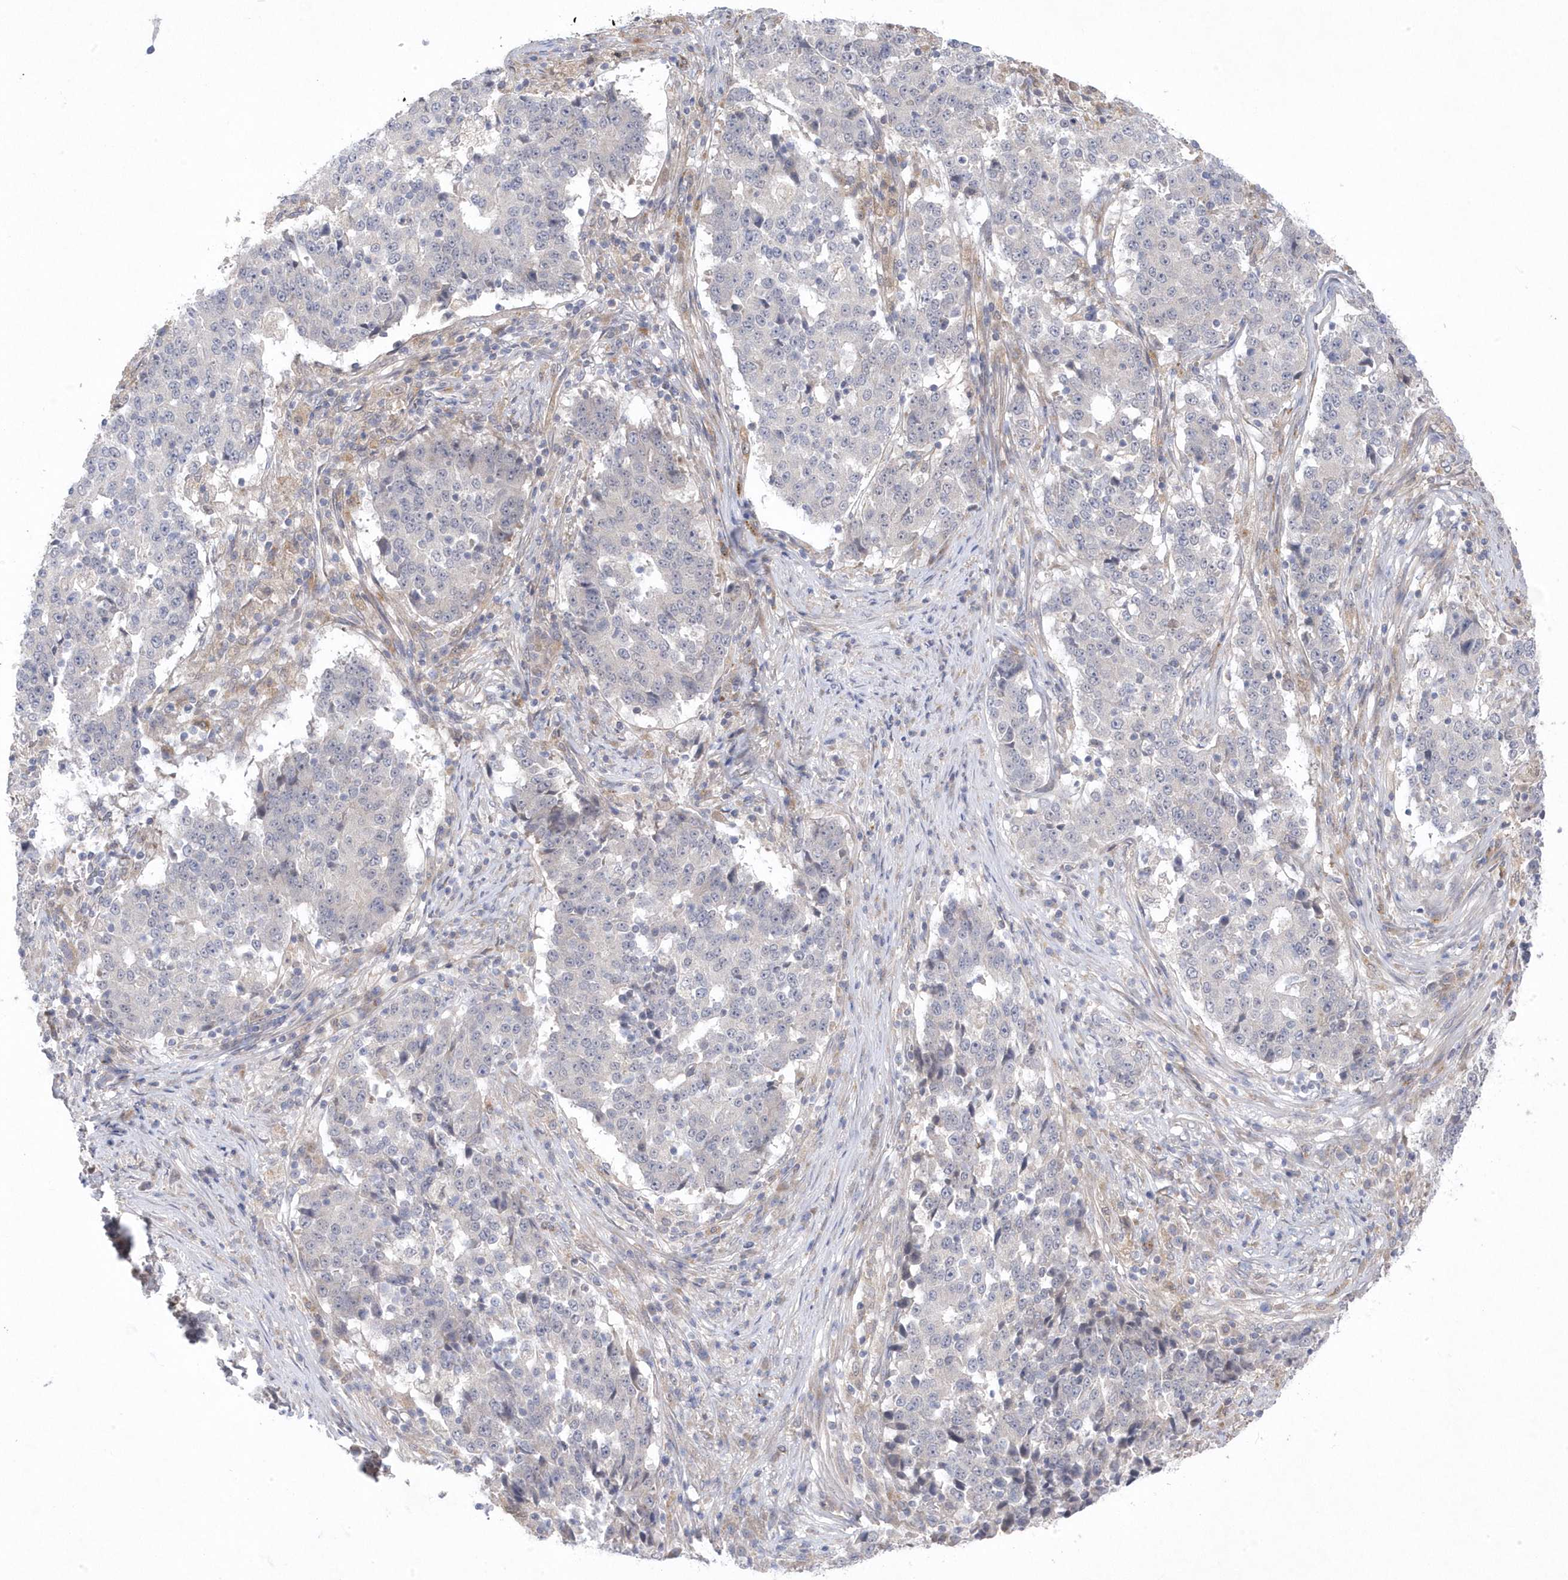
{"staining": {"intensity": "negative", "quantity": "none", "location": "none"}, "tissue": "stomach cancer", "cell_type": "Tumor cells", "image_type": "cancer", "snomed": [{"axis": "morphology", "description": "Adenocarcinoma, NOS"}, {"axis": "topography", "description": "Stomach"}], "caption": "Immunohistochemical staining of human stomach cancer demonstrates no significant staining in tumor cells. (DAB (3,3'-diaminobenzidine) IHC visualized using brightfield microscopy, high magnification).", "gene": "ANAPC1", "patient": {"sex": "male", "age": 59}}